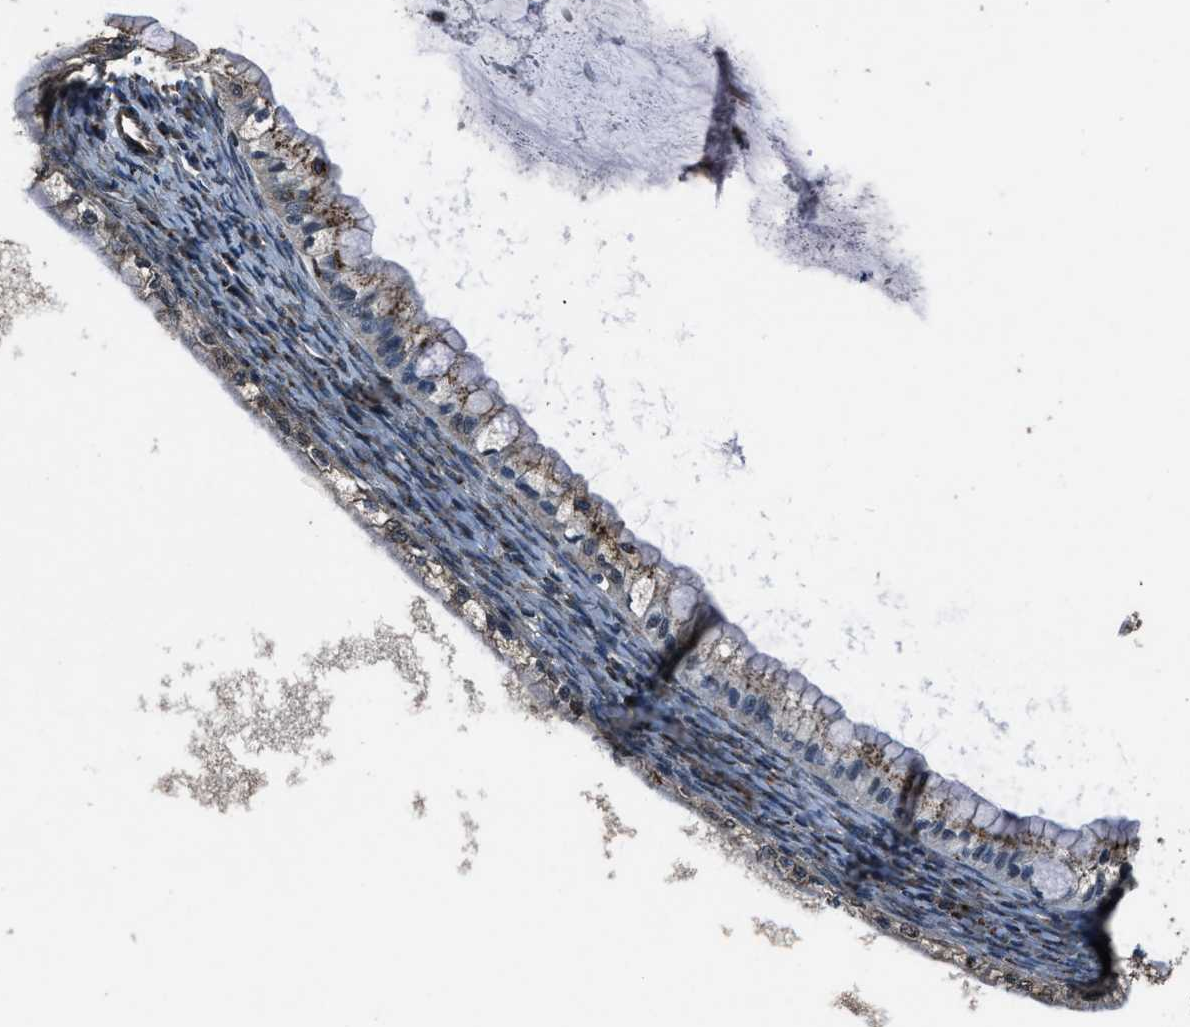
{"staining": {"intensity": "moderate", "quantity": "25%-75%", "location": "cytoplasmic/membranous"}, "tissue": "ovarian cancer", "cell_type": "Tumor cells", "image_type": "cancer", "snomed": [{"axis": "morphology", "description": "Cystadenocarcinoma, mucinous, NOS"}, {"axis": "topography", "description": "Ovary"}], "caption": "Mucinous cystadenocarcinoma (ovarian) stained with a protein marker exhibits moderate staining in tumor cells.", "gene": "SLC38A10", "patient": {"sex": "female", "age": 57}}